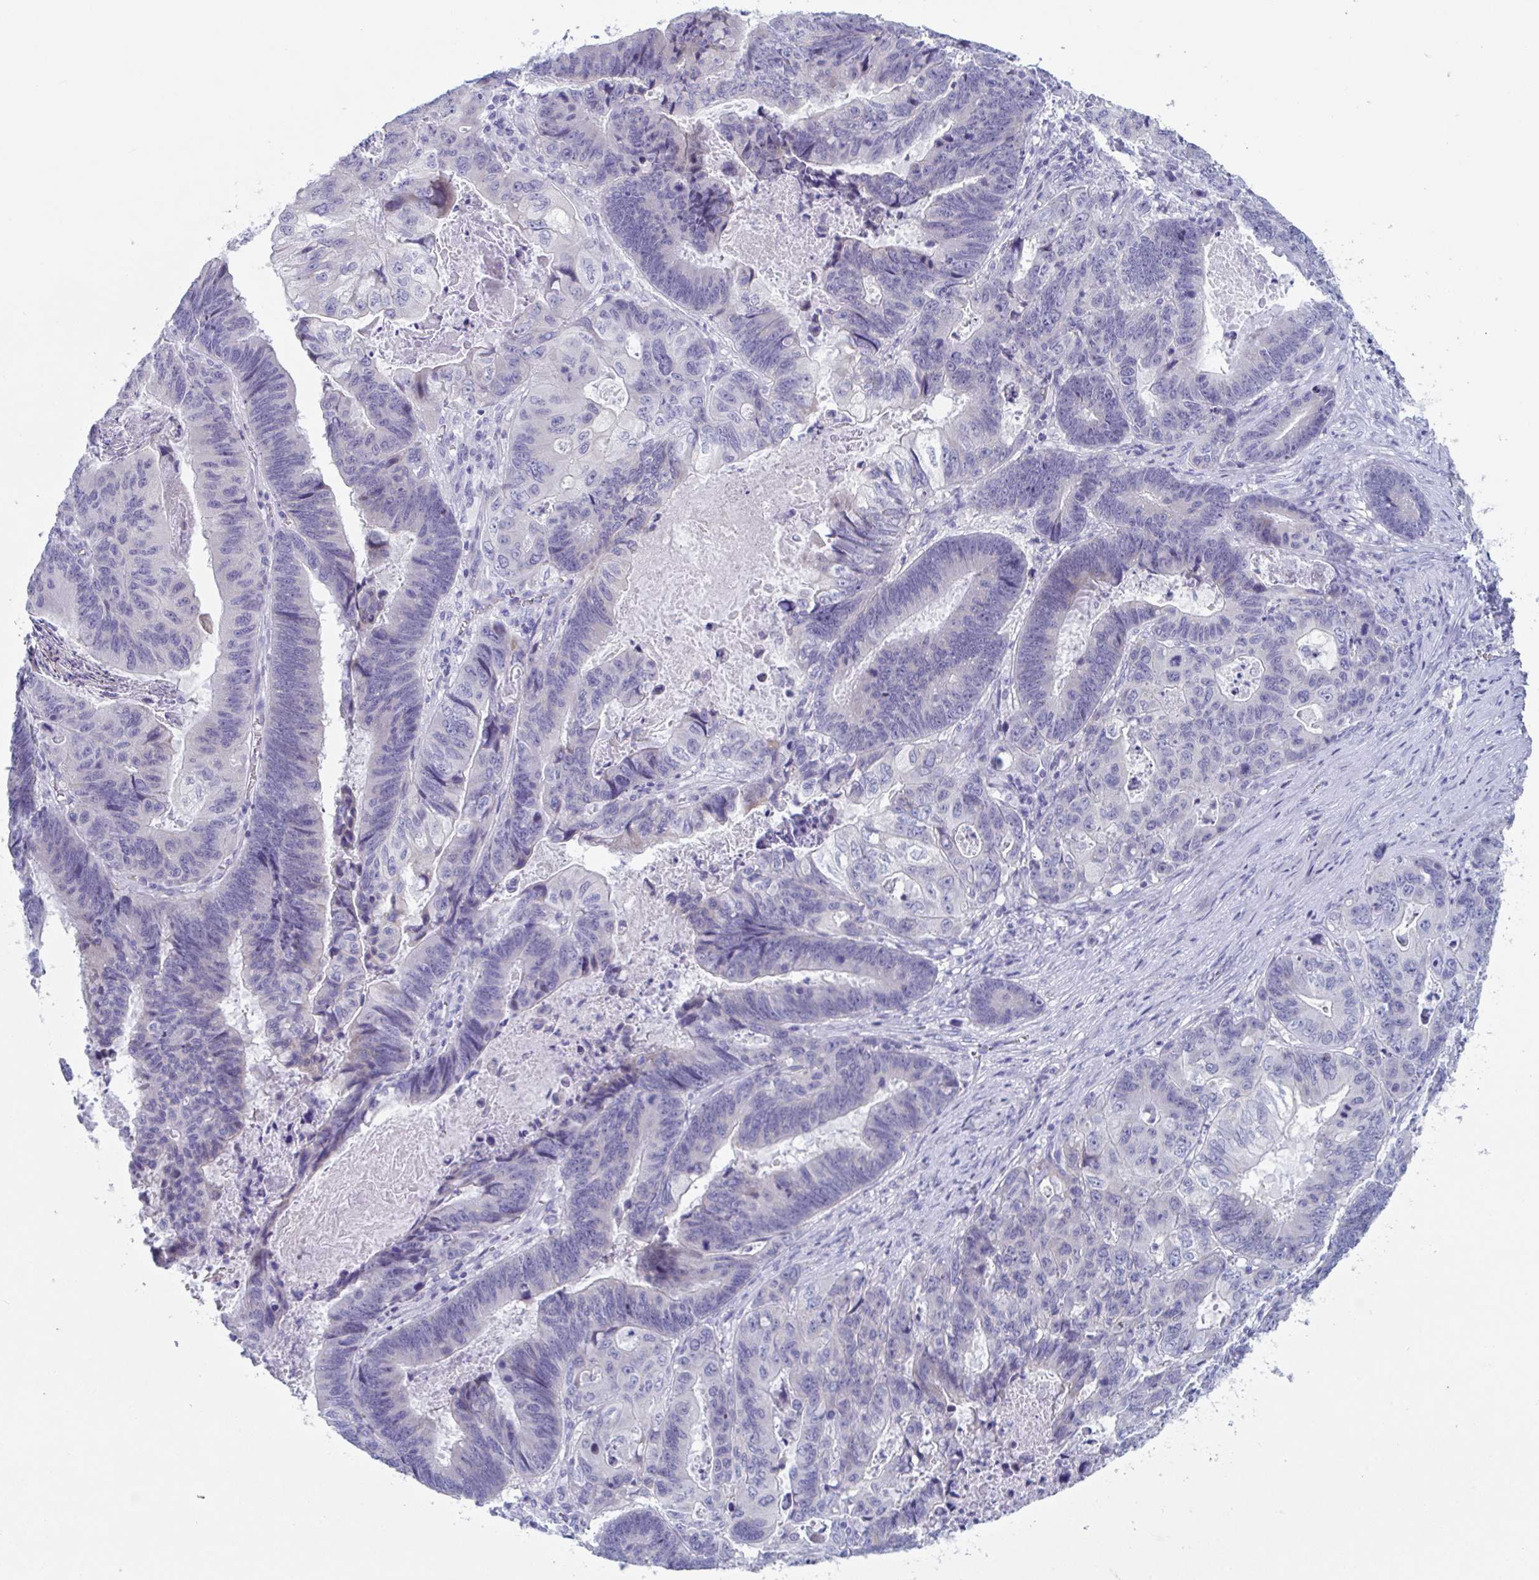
{"staining": {"intensity": "negative", "quantity": "none", "location": "none"}, "tissue": "lung cancer", "cell_type": "Tumor cells", "image_type": "cancer", "snomed": [{"axis": "morphology", "description": "Aneuploidy"}, {"axis": "morphology", "description": "Adenocarcinoma, NOS"}, {"axis": "morphology", "description": "Adenocarcinoma primary or metastatic"}, {"axis": "topography", "description": "Lung"}], "caption": "A histopathology image of human lung cancer (adenocarcinoma primary or metastatic) is negative for staining in tumor cells.", "gene": "ZPBP", "patient": {"sex": "female", "age": 75}}